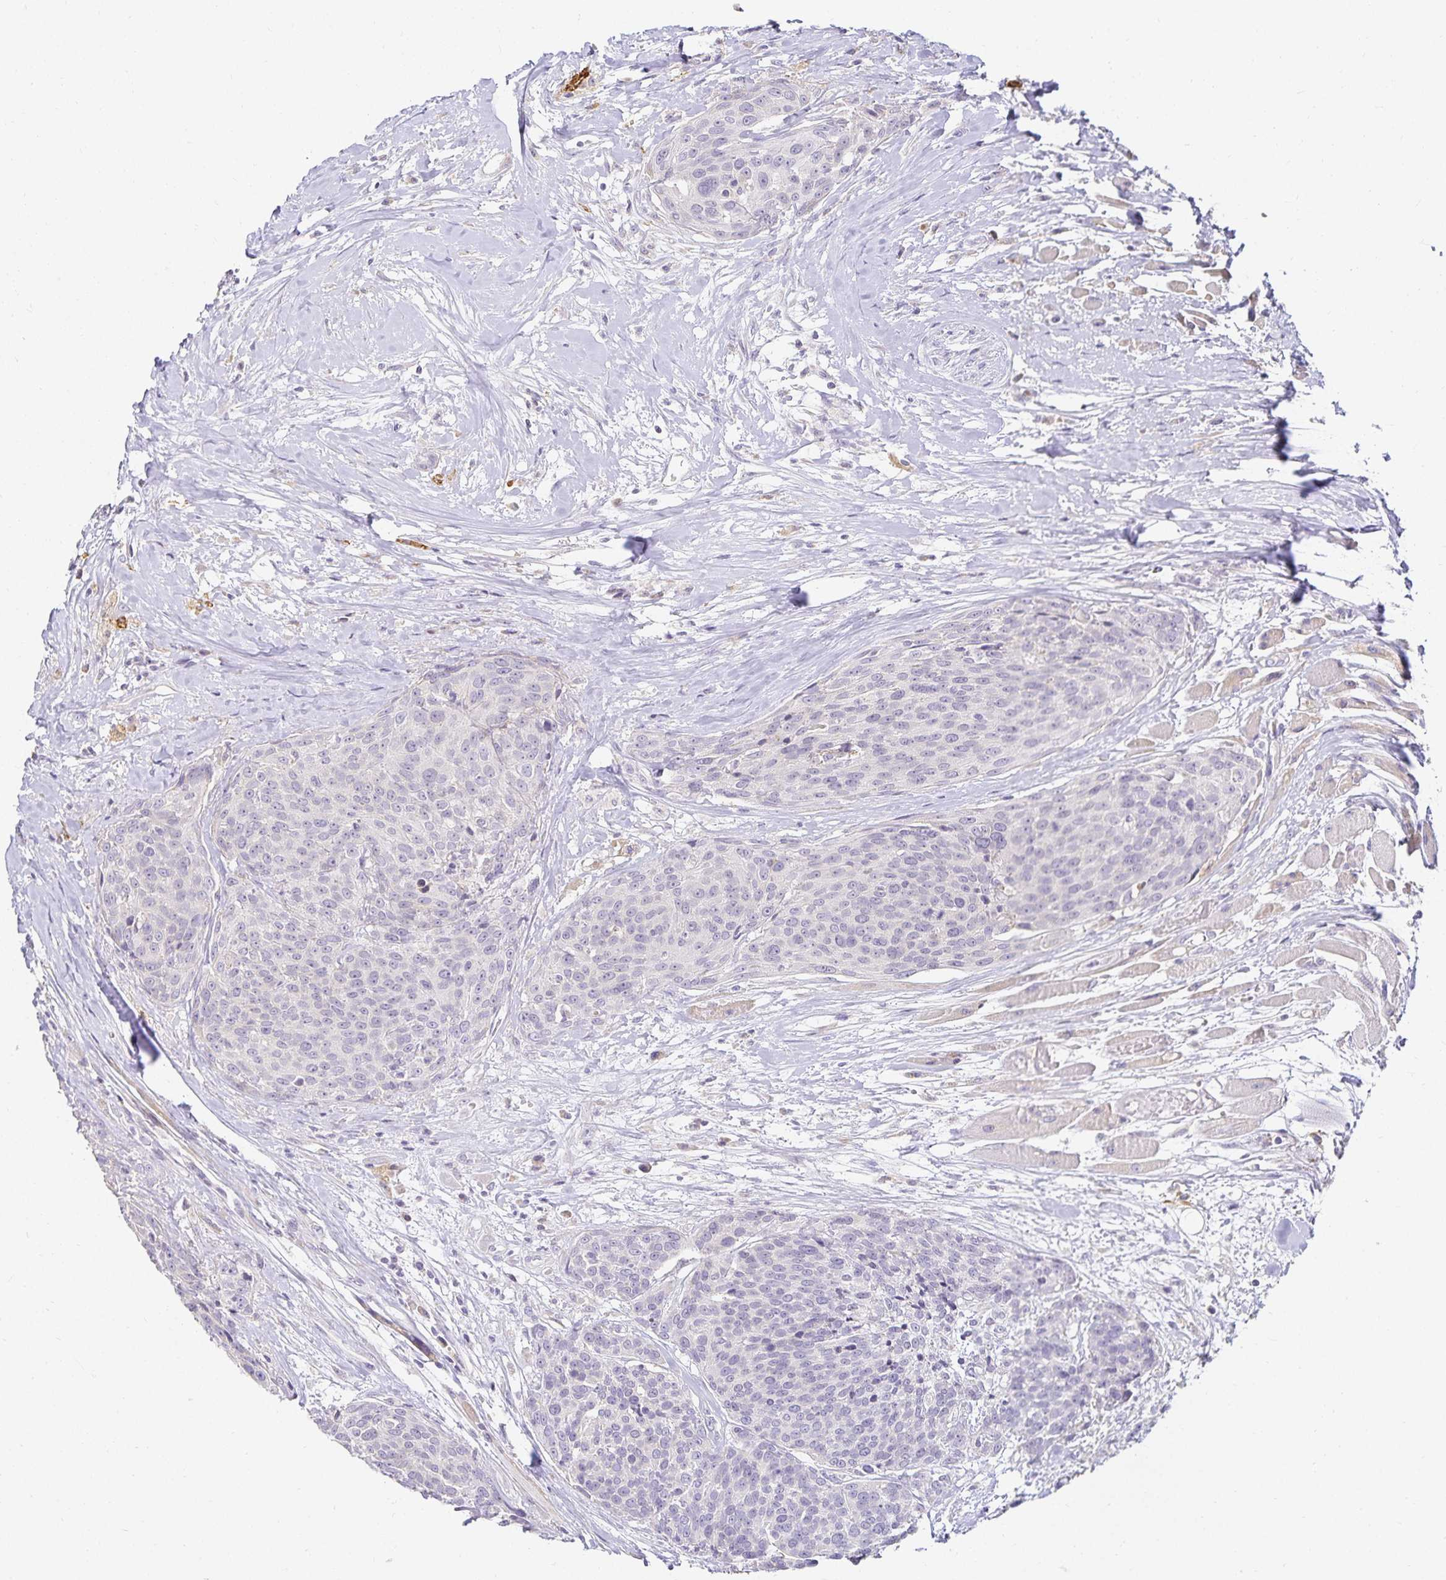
{"staining": {"intensity": "negative", "quantity": "none", "location": "none"}, "tissue": "head and neck cancer", "cell_type": "Tumor cells", "image_type": "cancer", "snomed": [{"axis": "morphology", "description": "Squamous cell carcinoma, NOS"}, {"axis": "topography", "description": "Oral tissue"}, {"axis": "topography", "description": "Head-Neck"}], "caption": "Squamous cell carcinoma (head and neck) was stained to show a protein in brown. There is no significant expression in tumor cells.", "gene": "GP2", "patient": {"sex": "male", "age": 64}}